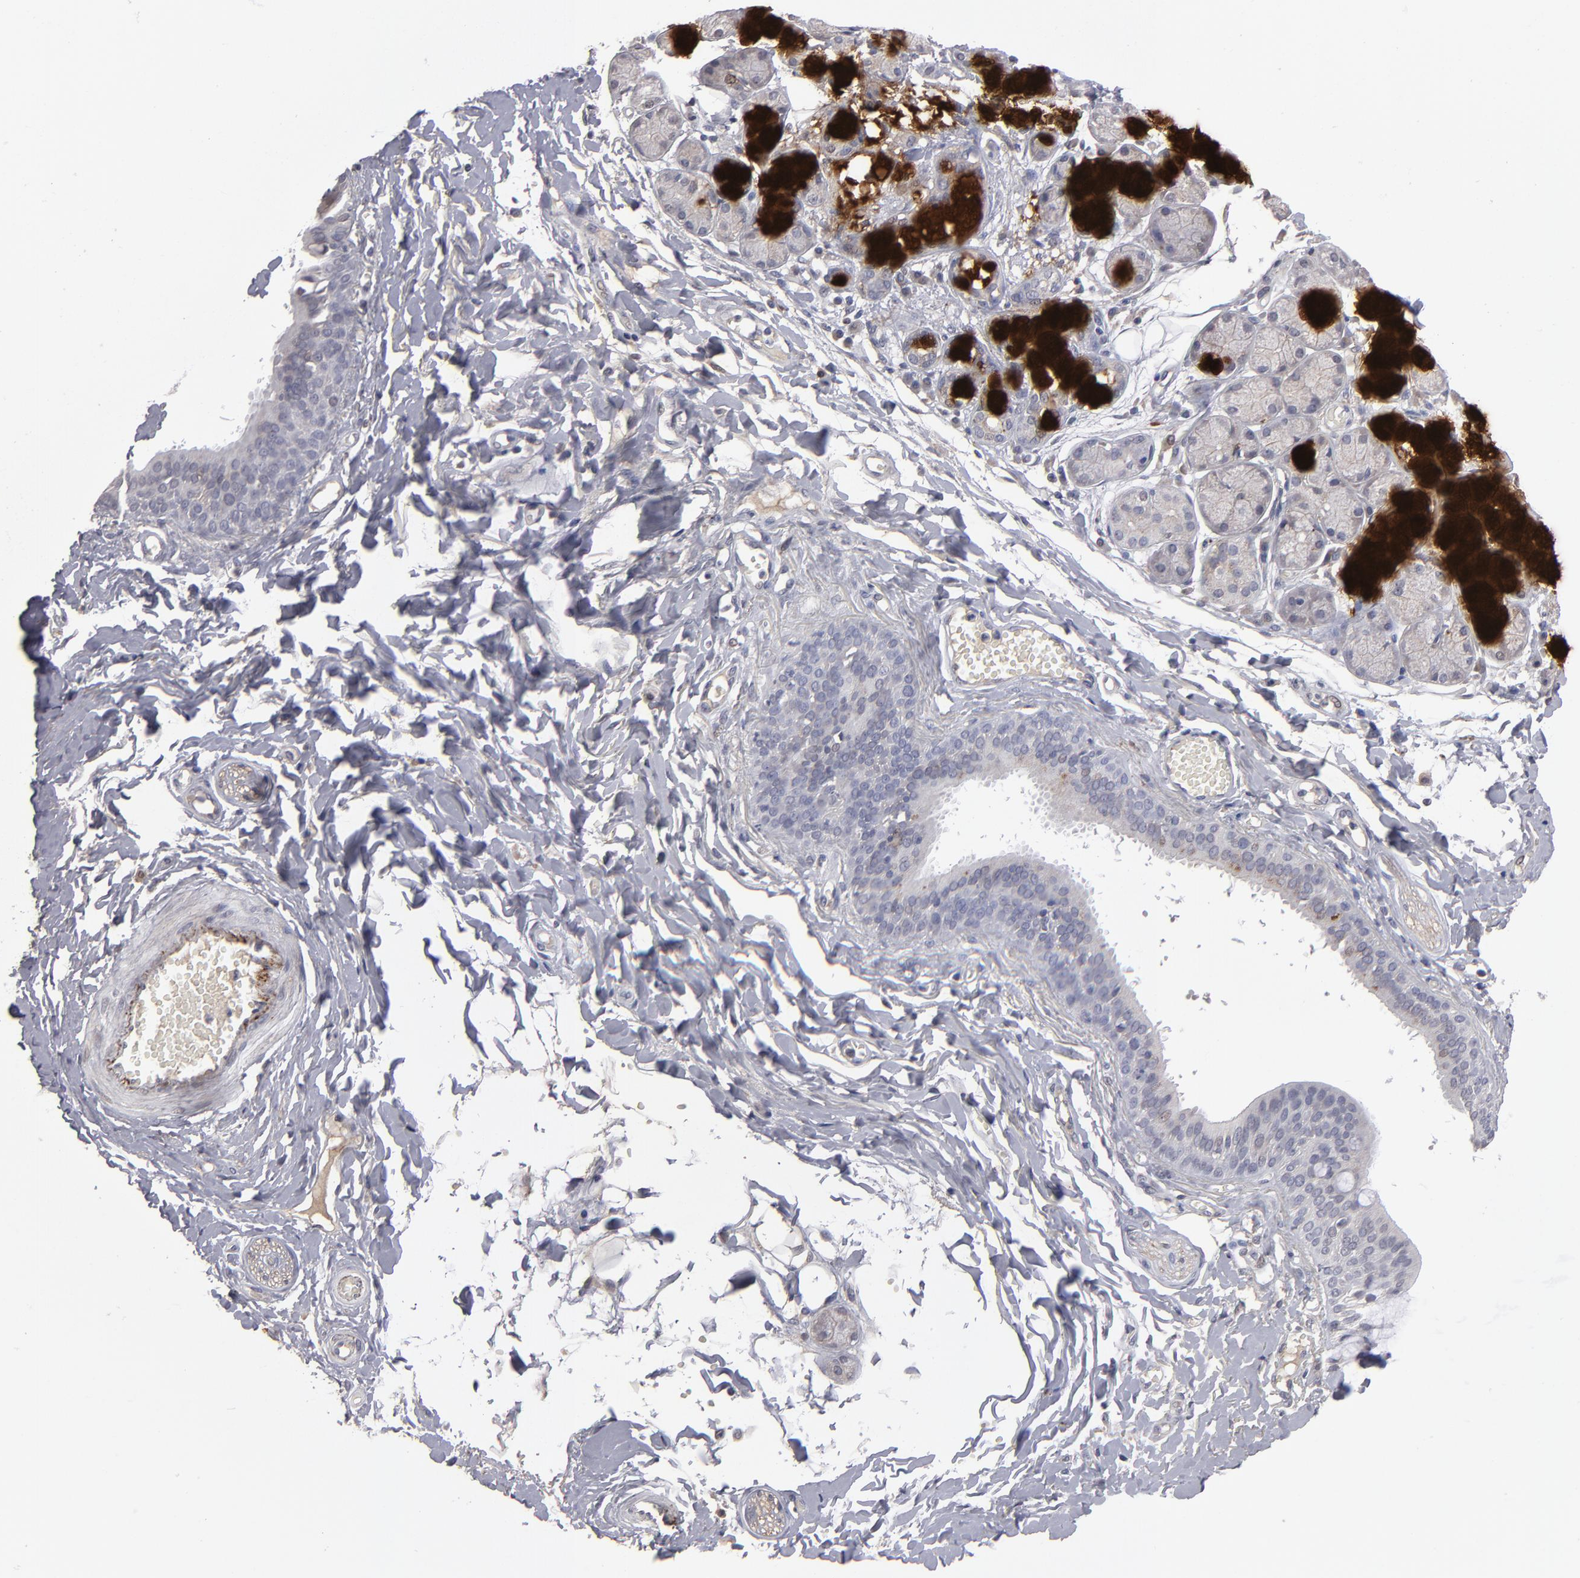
{"staining": {"intensity": "negative", "quantity": "none", "location": "none"}, "tissue": "salivary gland", "cell_type": "Glandular cells", "image_type": "normal", "snomed": [{"axis": "morphology", "description": "Normal tissue, NOS"}, {"axis": "topography", "description": "Skeletal muscle"}, {"axis": "topography", "description": "Oral tissue"}, {"axis": "topography", "description": "Salivary gland"}, {"axis": "topography", "description": "Peripheral nerve tissue"}], "caption": "This is a histopathology image of IHC staining of normal salivary gland, which shows no positivity in glandular cells.", "gene": "GPM6B", "patient": {"sex": "male", "age": 54}}